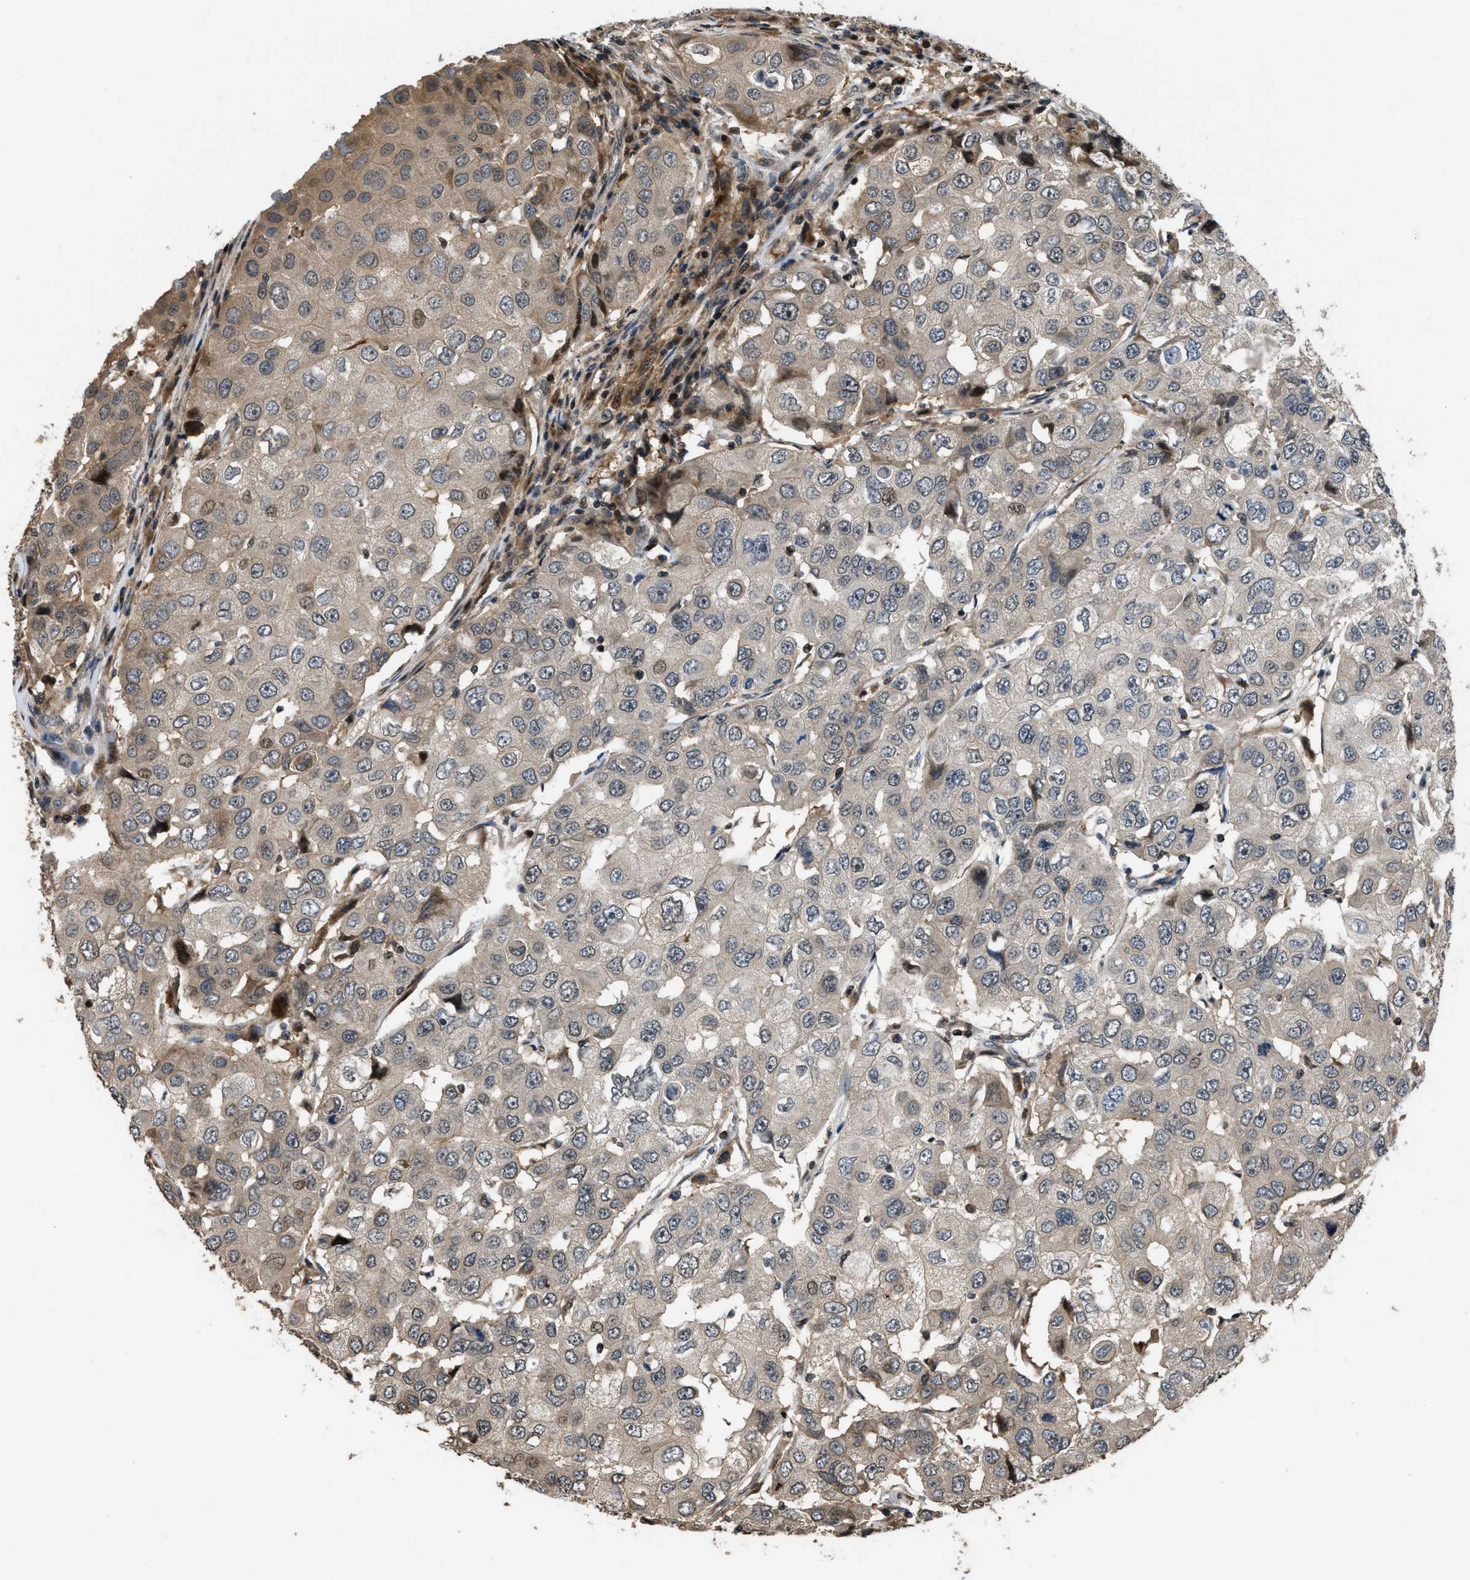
{"staining": {"intensity": "weak", "quantity": ">75%", "location": "cytoplasmic/membranous,nuclear"}, "tissue": "breast cancer", "cell_type": "Tumor cells", "image_type": "cancer", "snomed": [{"axis": "morphology", "description": "Duct carcinoma"}, {"axis": "topography", "description": "Breast"}], "caption": "Invasive ductal carcinoma (breast) was stained to show a protein in brown. There is low levels of weak cytoplasmic/membranous and nuclear positivity in approximately >75% of tumor cells. (Stains: DAB (3,3'-diaminobenzidine) in brown, nuclei in blue, Microscopy: brightfield microscopy at high magnification).", "gene": "CTBS", "patient": {"sex": "female", "age": 27}}